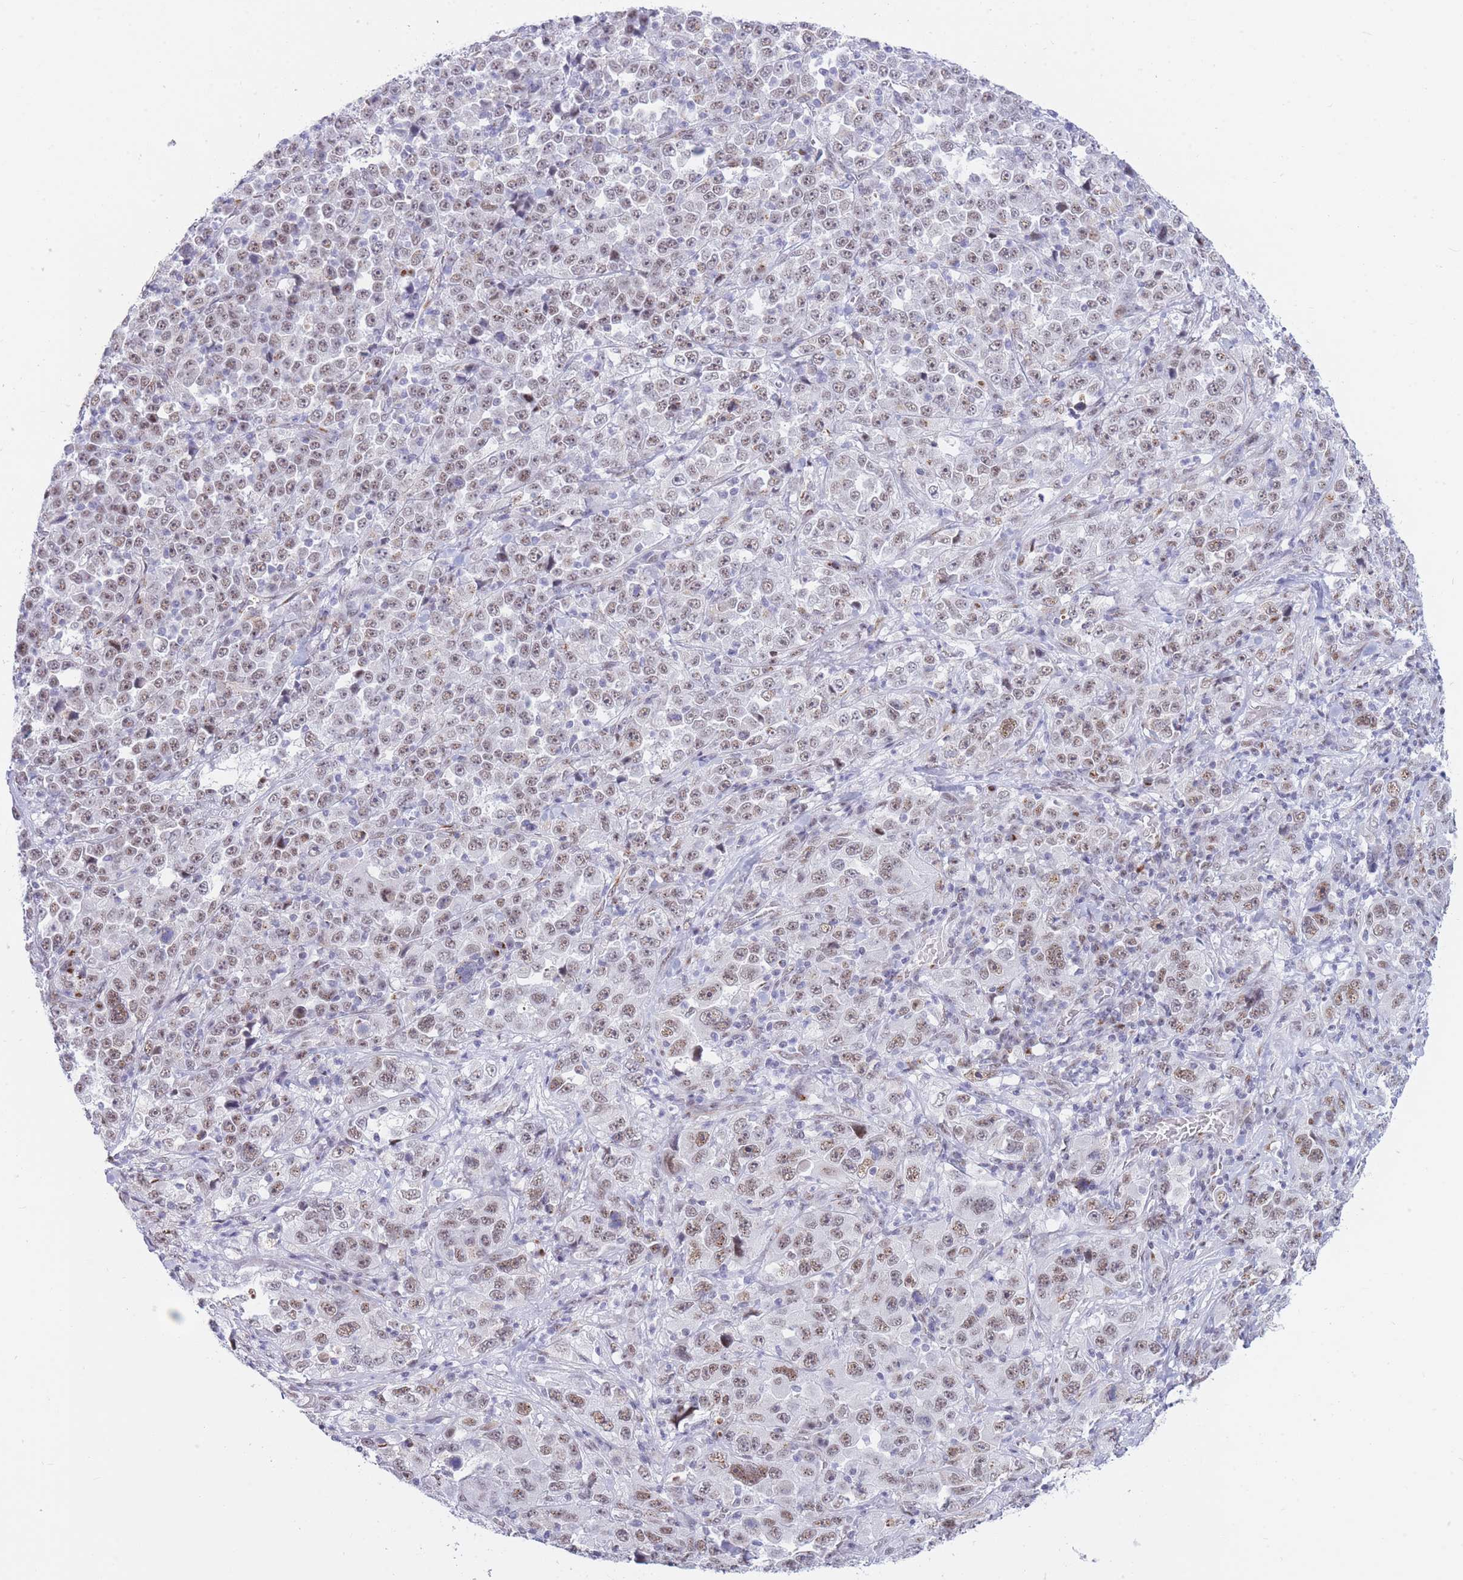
{"staining": {"intensity": "moderate", "quantity": "25%-75%", "location": "nuclear"}, "tissue": "stomach cancer", "cell_type": "Tumor cells", "image_type": "cancer", "snomed": [{"axis": "morphology", "description": "Normal tissue, NOS"}, {"axis": "morphology", "description": "Adenocarcinoma, NOS"}, {"axis": "topography", "description": "Stomach, upper"}, {"axis": "topography", "description": "Stomach"}], "caption": "This is a micrograph of IHC staining of stomach adenocarcinoma, which shows moderate positivity in the nuclear of tumor cells.", "gene": "INO80C", "patient": {"sex": "male", "age": 59}}